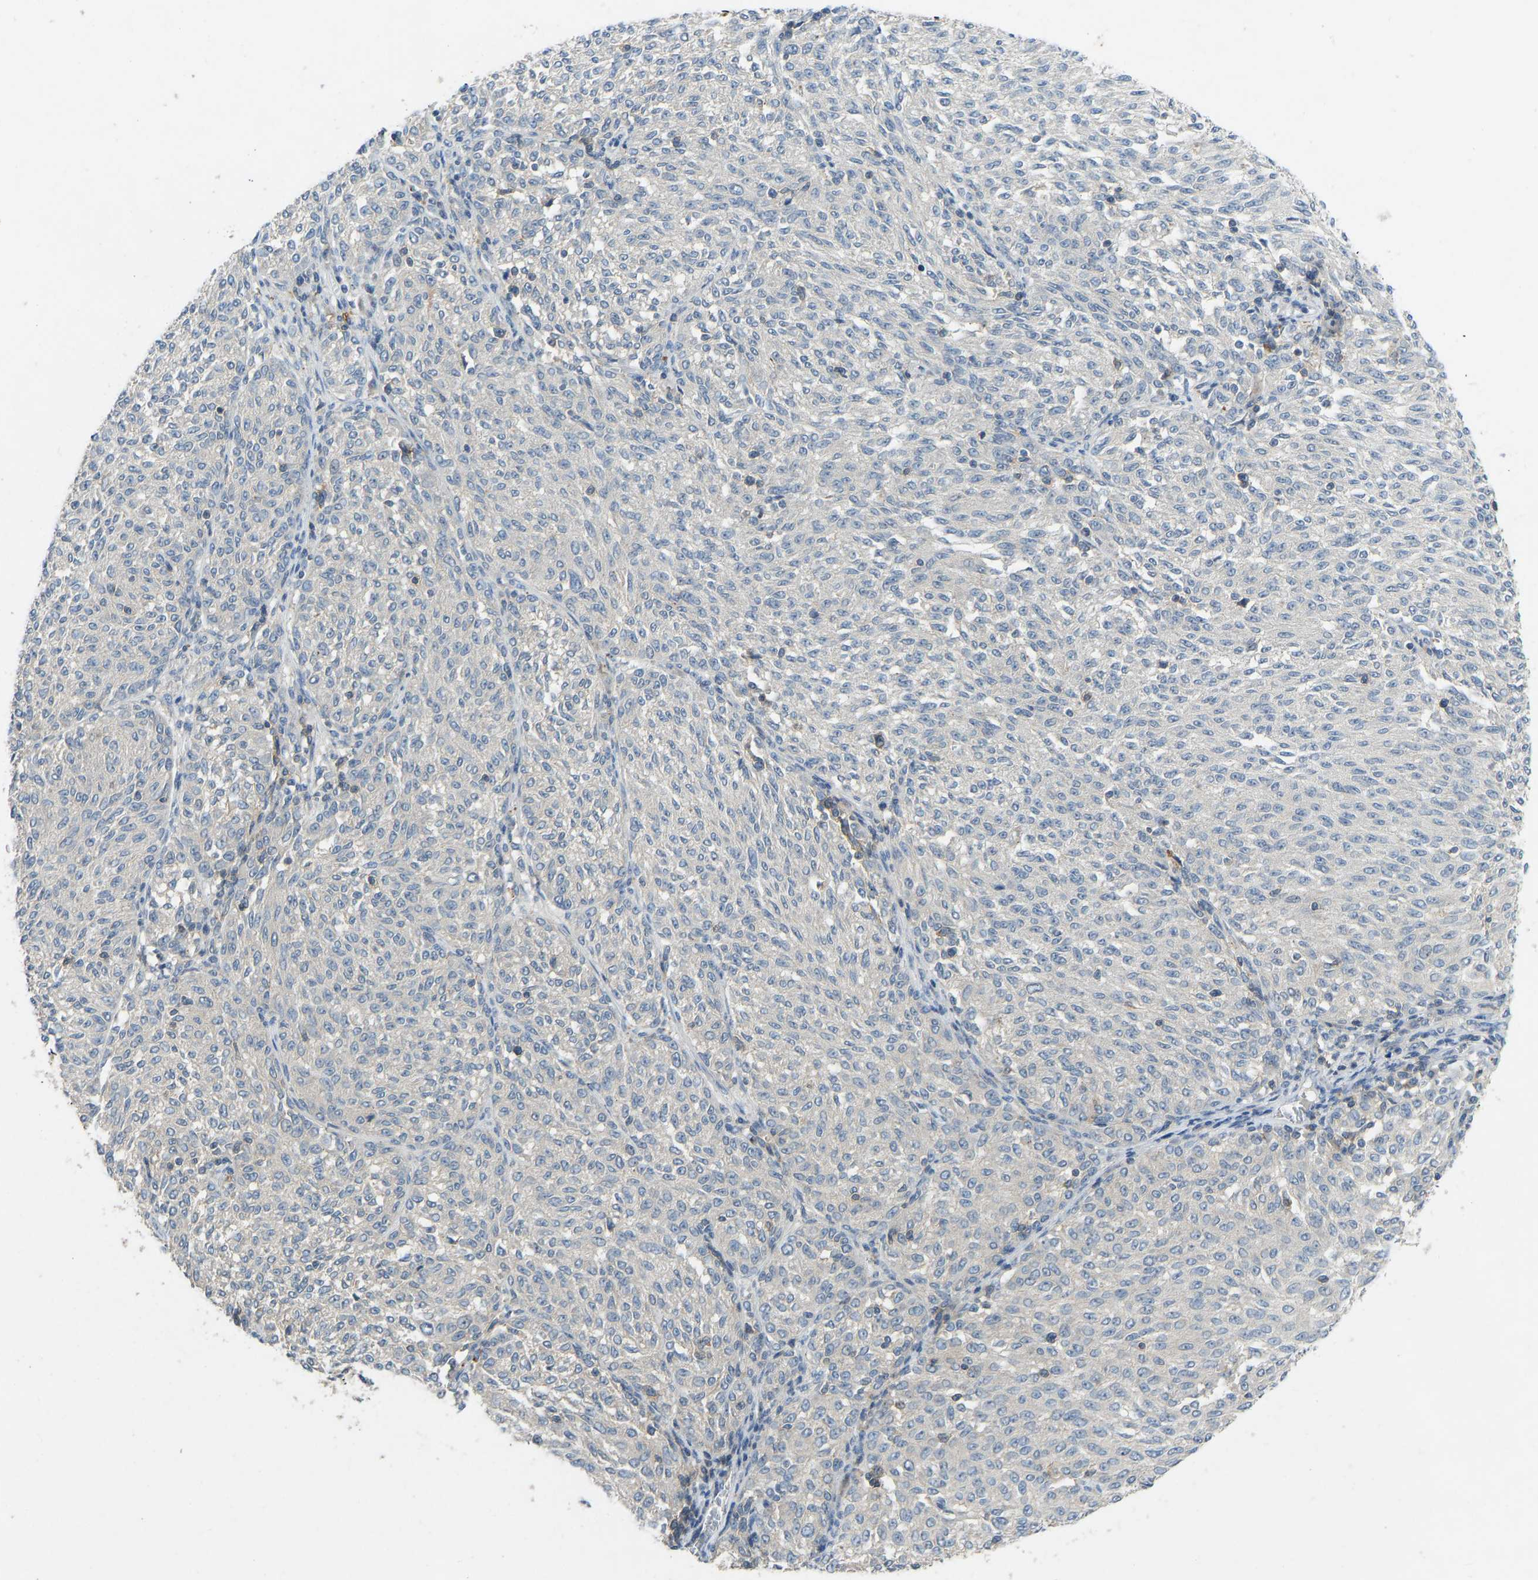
{"staining": {"intensity": "weak", "quantity": "<25%", "location": "cytoplasmic/membranous"}, "tissue": "melanoma", "cell_type": "Tumor cells", "image_type": "cancer", "snomed": [{"axis": "morphology", "description": "Malignant melanoma, NOS"}, {"axis": "topography", "description": "Skin"}], "caption": "This is an immunohistochemistry (IHC) photomicrograph of human malignant melanoma. There is no staining in tumor cells.", "gene": "NDRG3", "patient": {"sex": "female", "age": 72}}